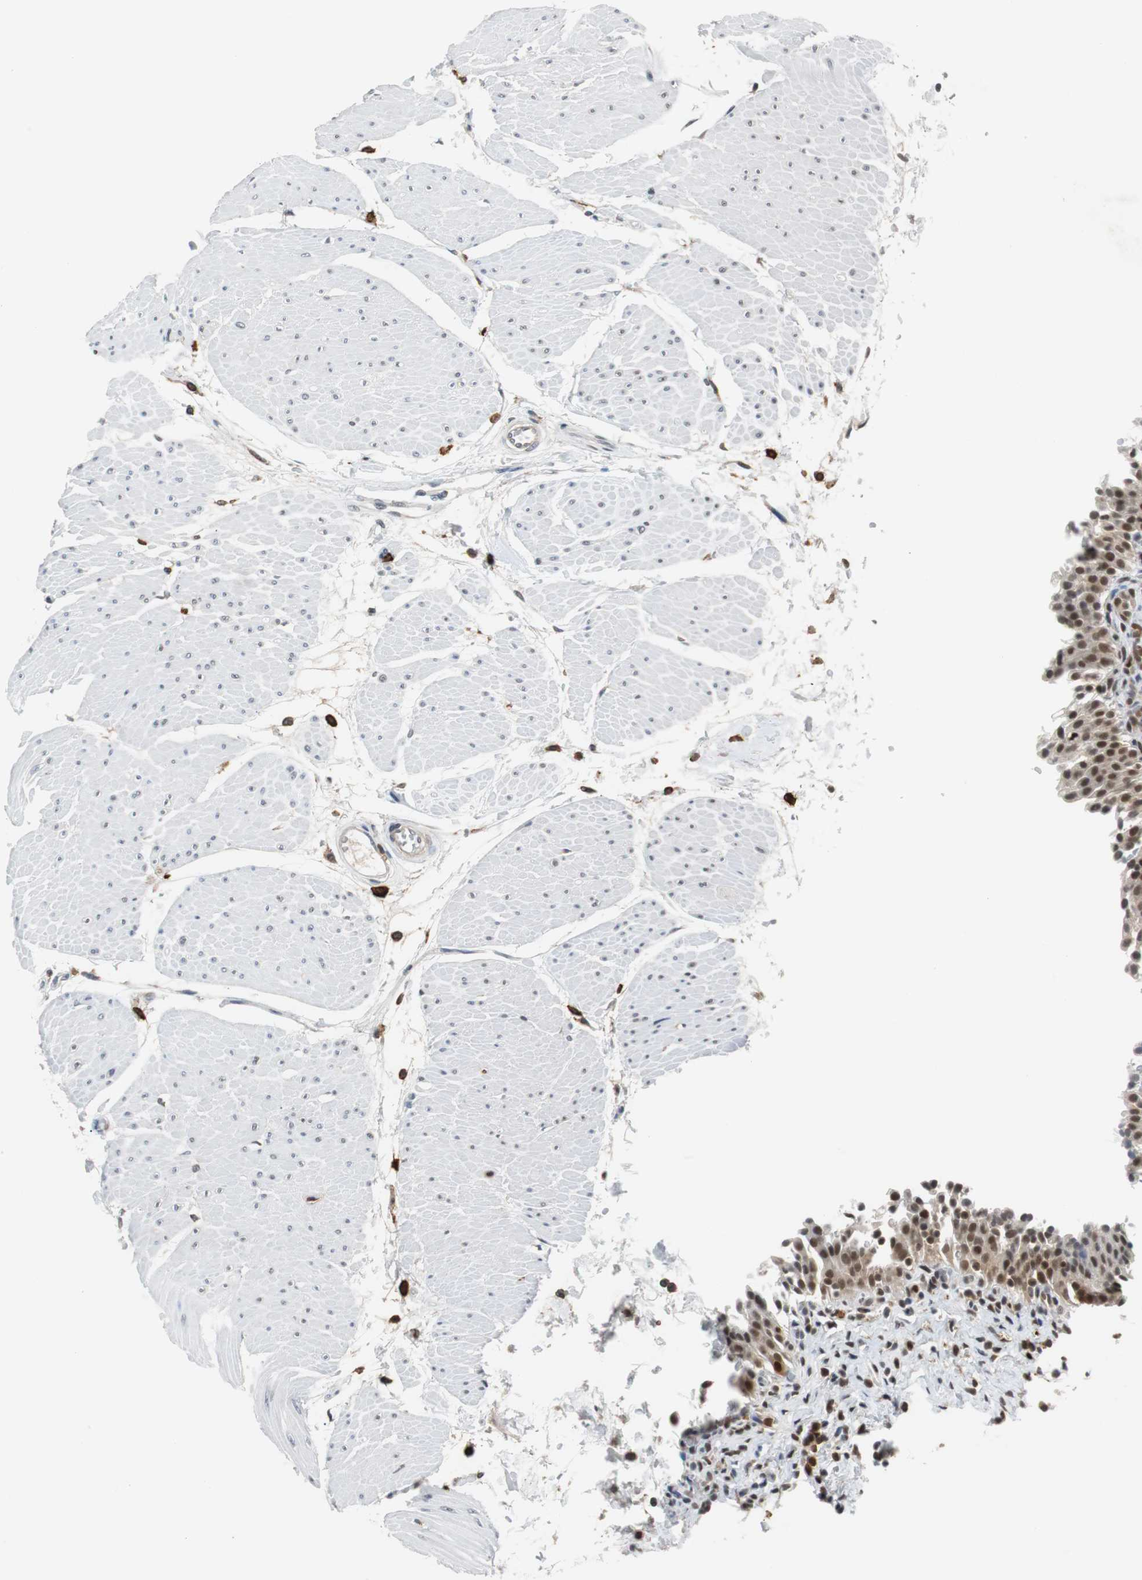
{"staining": {"intensity": "strong", "quantity": ">75%", "location": "cytoplasmic/membranous,nuclear"}, "tissue": "urinary bladder", "cell_type": "Urothelial cells", "image_type": "normal", "snomed": [{"axis": "morphology", "description": "Normal tissue, NOS"}, {"axis": "topography", "description": "Urinary bladder"}], "caption": "IHC histopathology image of benign urinary bladder: urinary bladder stained using immunohistochemistry (IHC) shows high levels of strong protein expression localized specifically in the cytoplasmic/membranous,nuclear of urothelial cells, appearing as a cytoplasmic/membranous,nuclear brown color.", "gene": "SIRT1", "patient": {"sex": "male", "age": 51}}